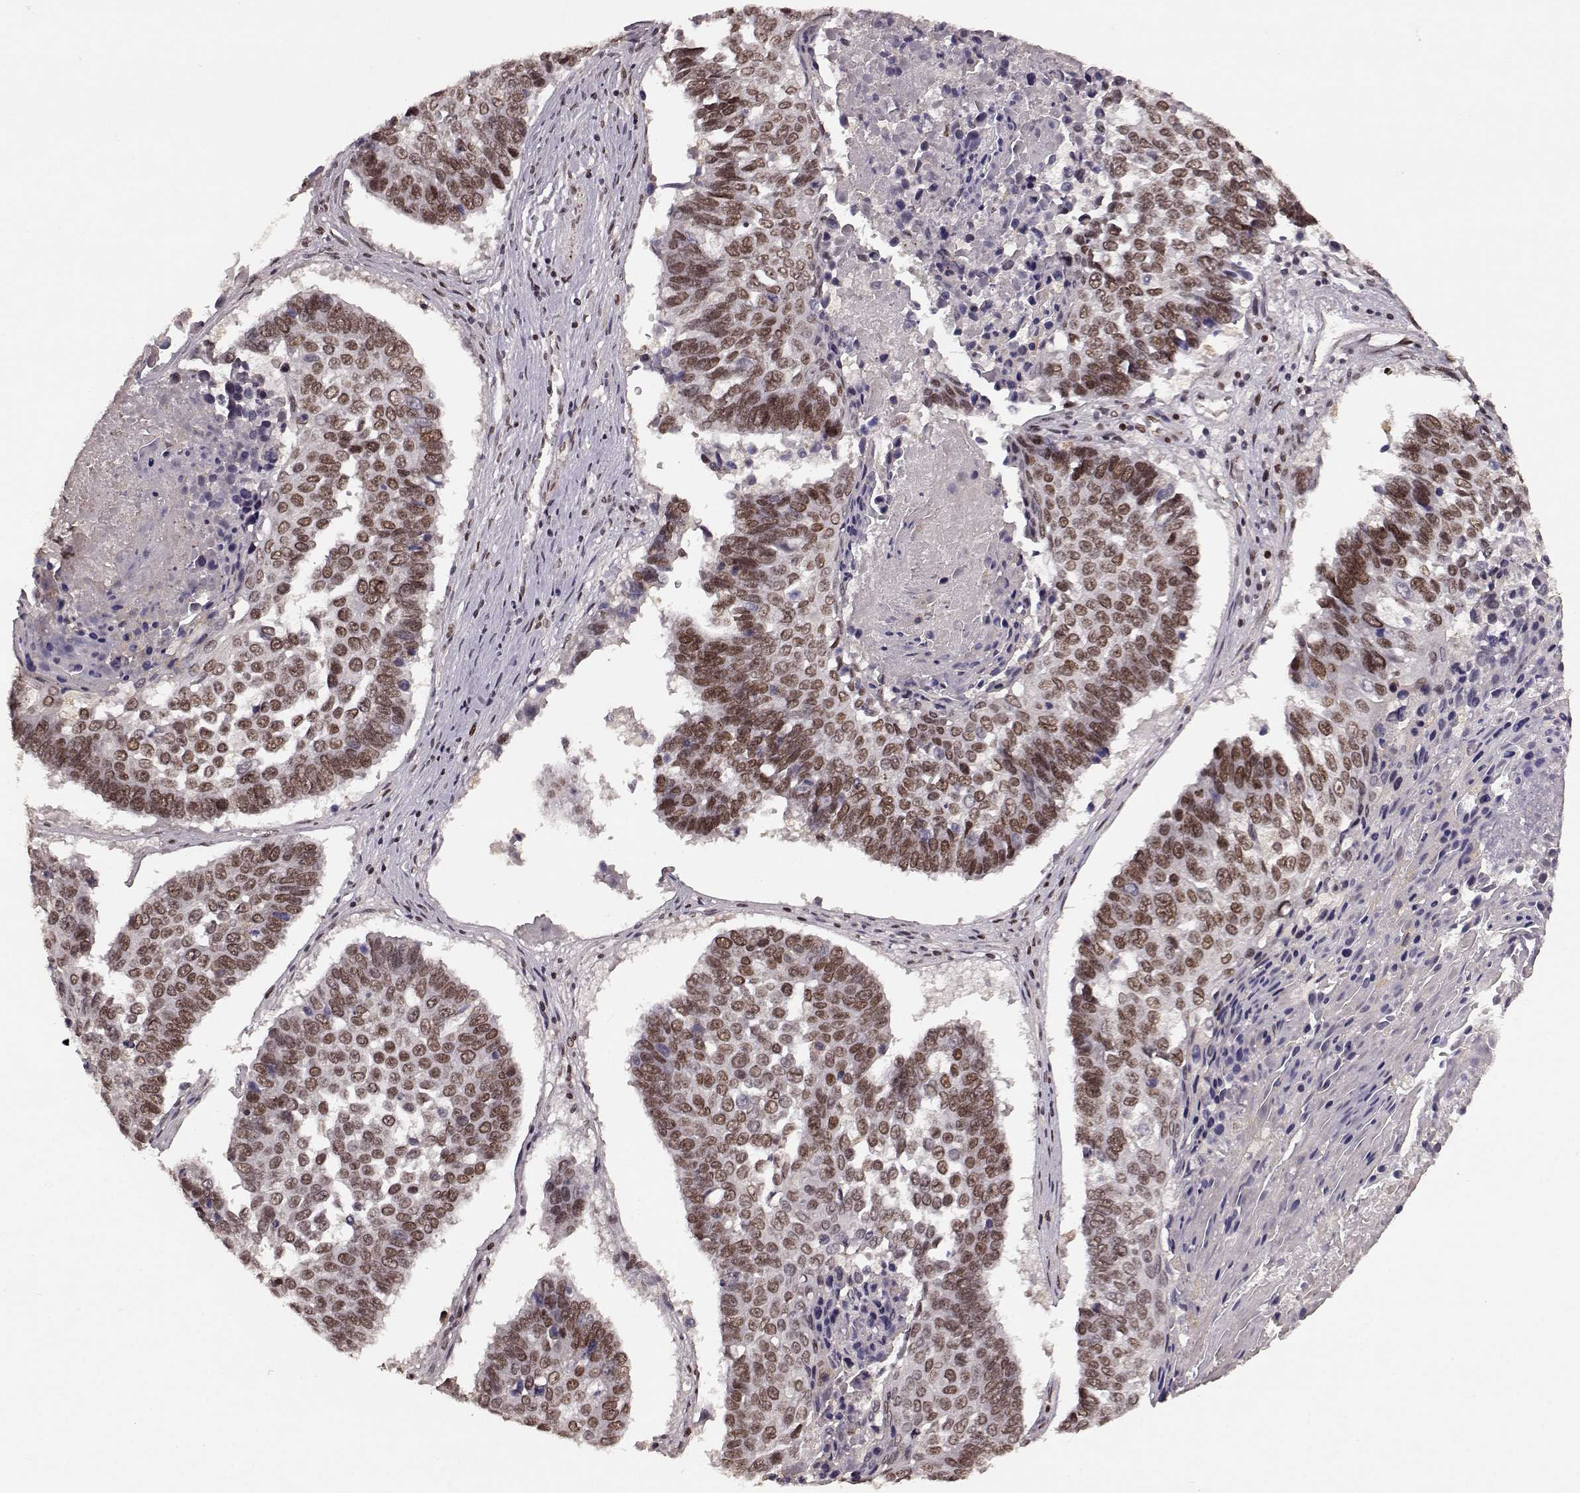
{"staining": {"intensity": "weak", "quantity": ">75%", "location": "nuclear"}, "tissue": "lung cancer", "cell_type": "Tumor cells", "image_type": "cancer", "snomed": [{"axis": "morphology", "description": "Squamous cell carcinoma, NOS"}, {"axis": "topography", "description": "Lung"}], "caption": "A low amount of weak nuclear expression is appreciated in about >75% of tumor cells in squamous cell carcinoma (lung) tissue.", "gene": "RRAGD", "patient": {"sex": "male", "age": 73}}